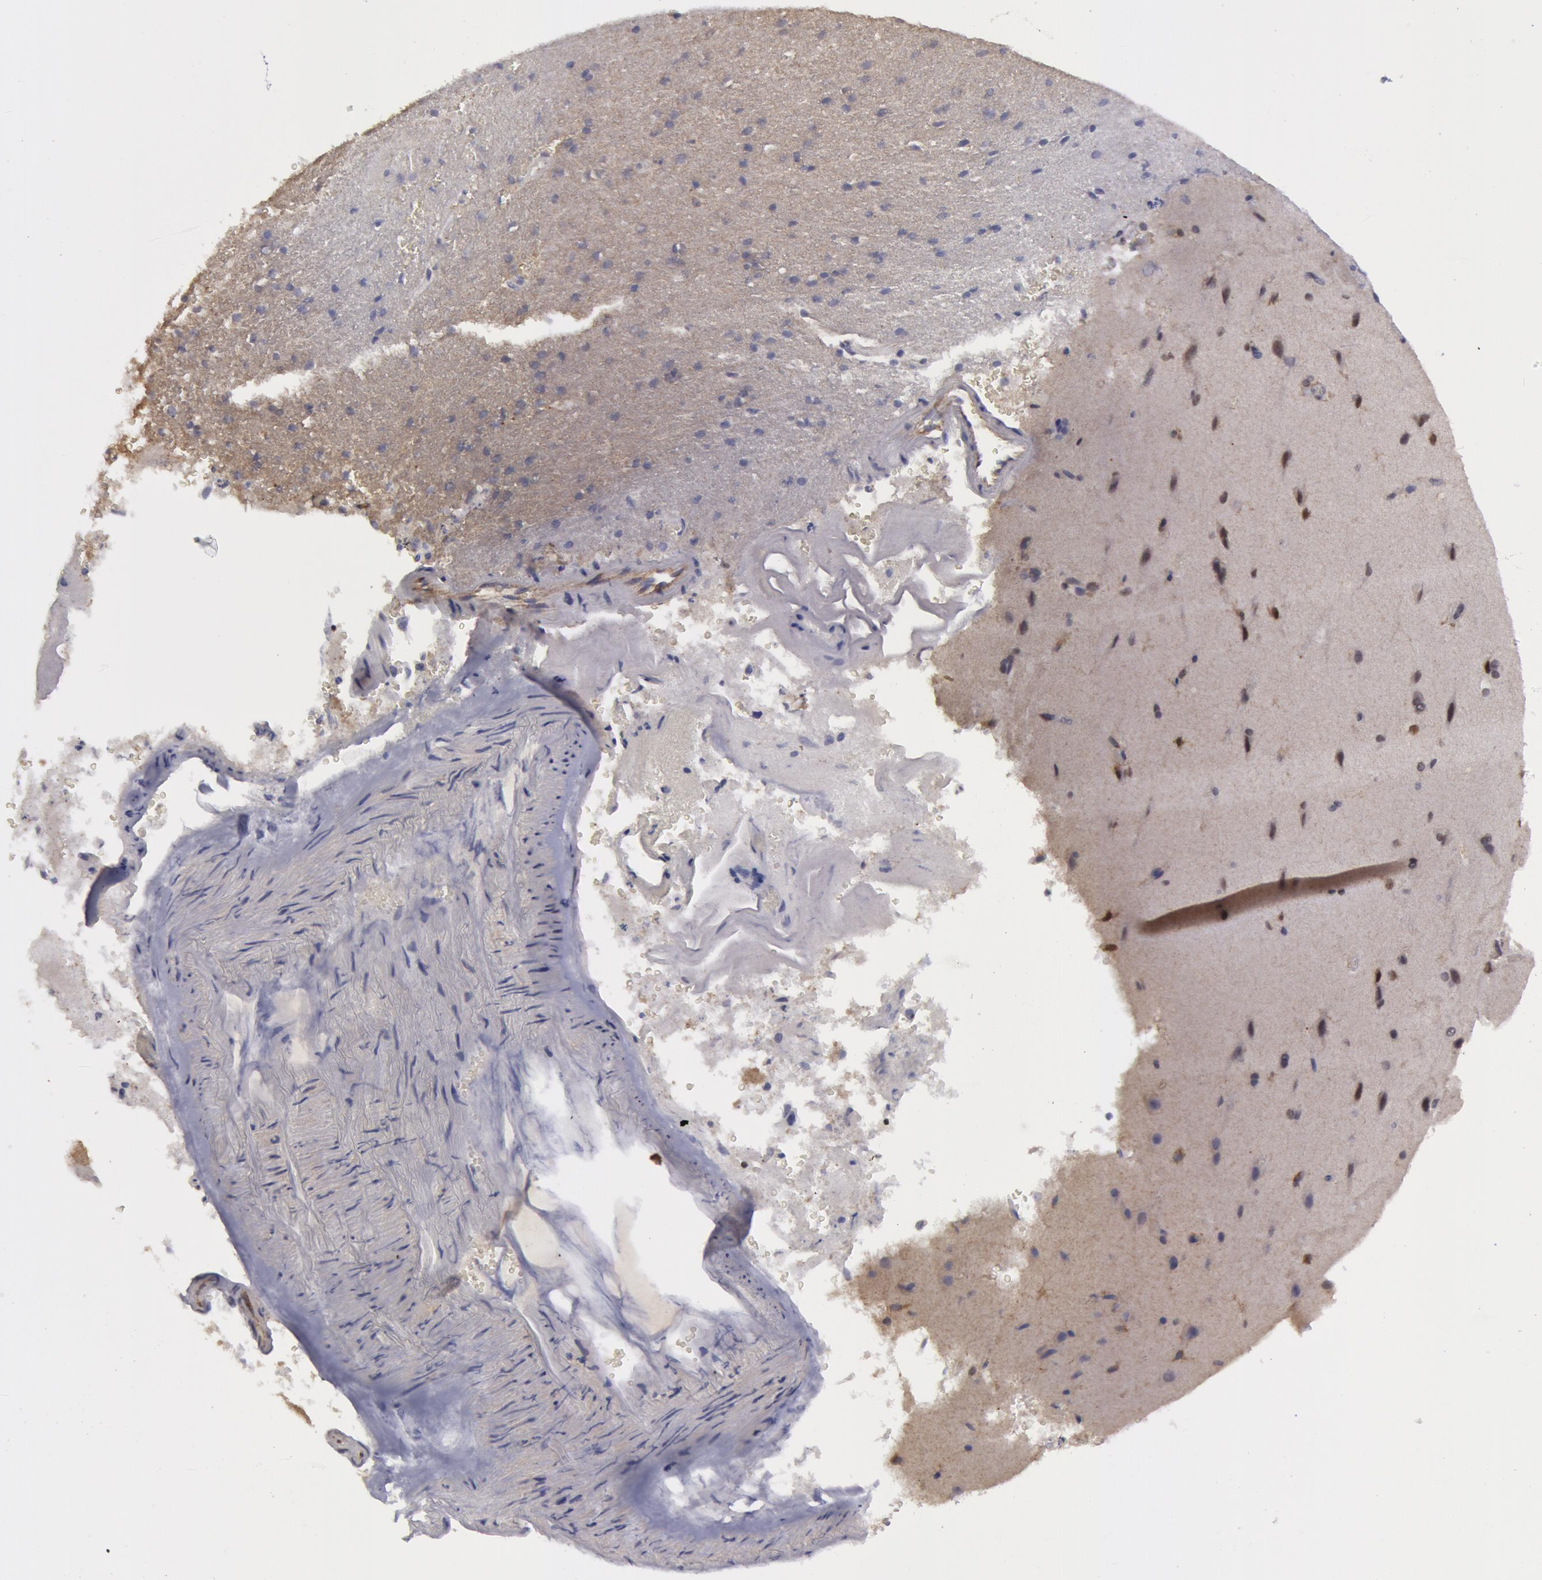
{"staining": {"intensity": "moderate", "quantity": "25%-75%", "location": "nuclear"}, "tissue": "cerebral cortex", "cell_type": "Endothelial cells", "image_type": "normal", "snomed": [{"axis": "morphology", "description": "Normal tissue, NOS"}, {"axis": "topography", "description": "Cerebral cortex"}], "caption": "Moderate nuclear expression is identified in about 25%-75% of endothelial cells in benign cerebral cortex.", "gene": "VRTN", "patient": {"sex": "female", "age": 45}}